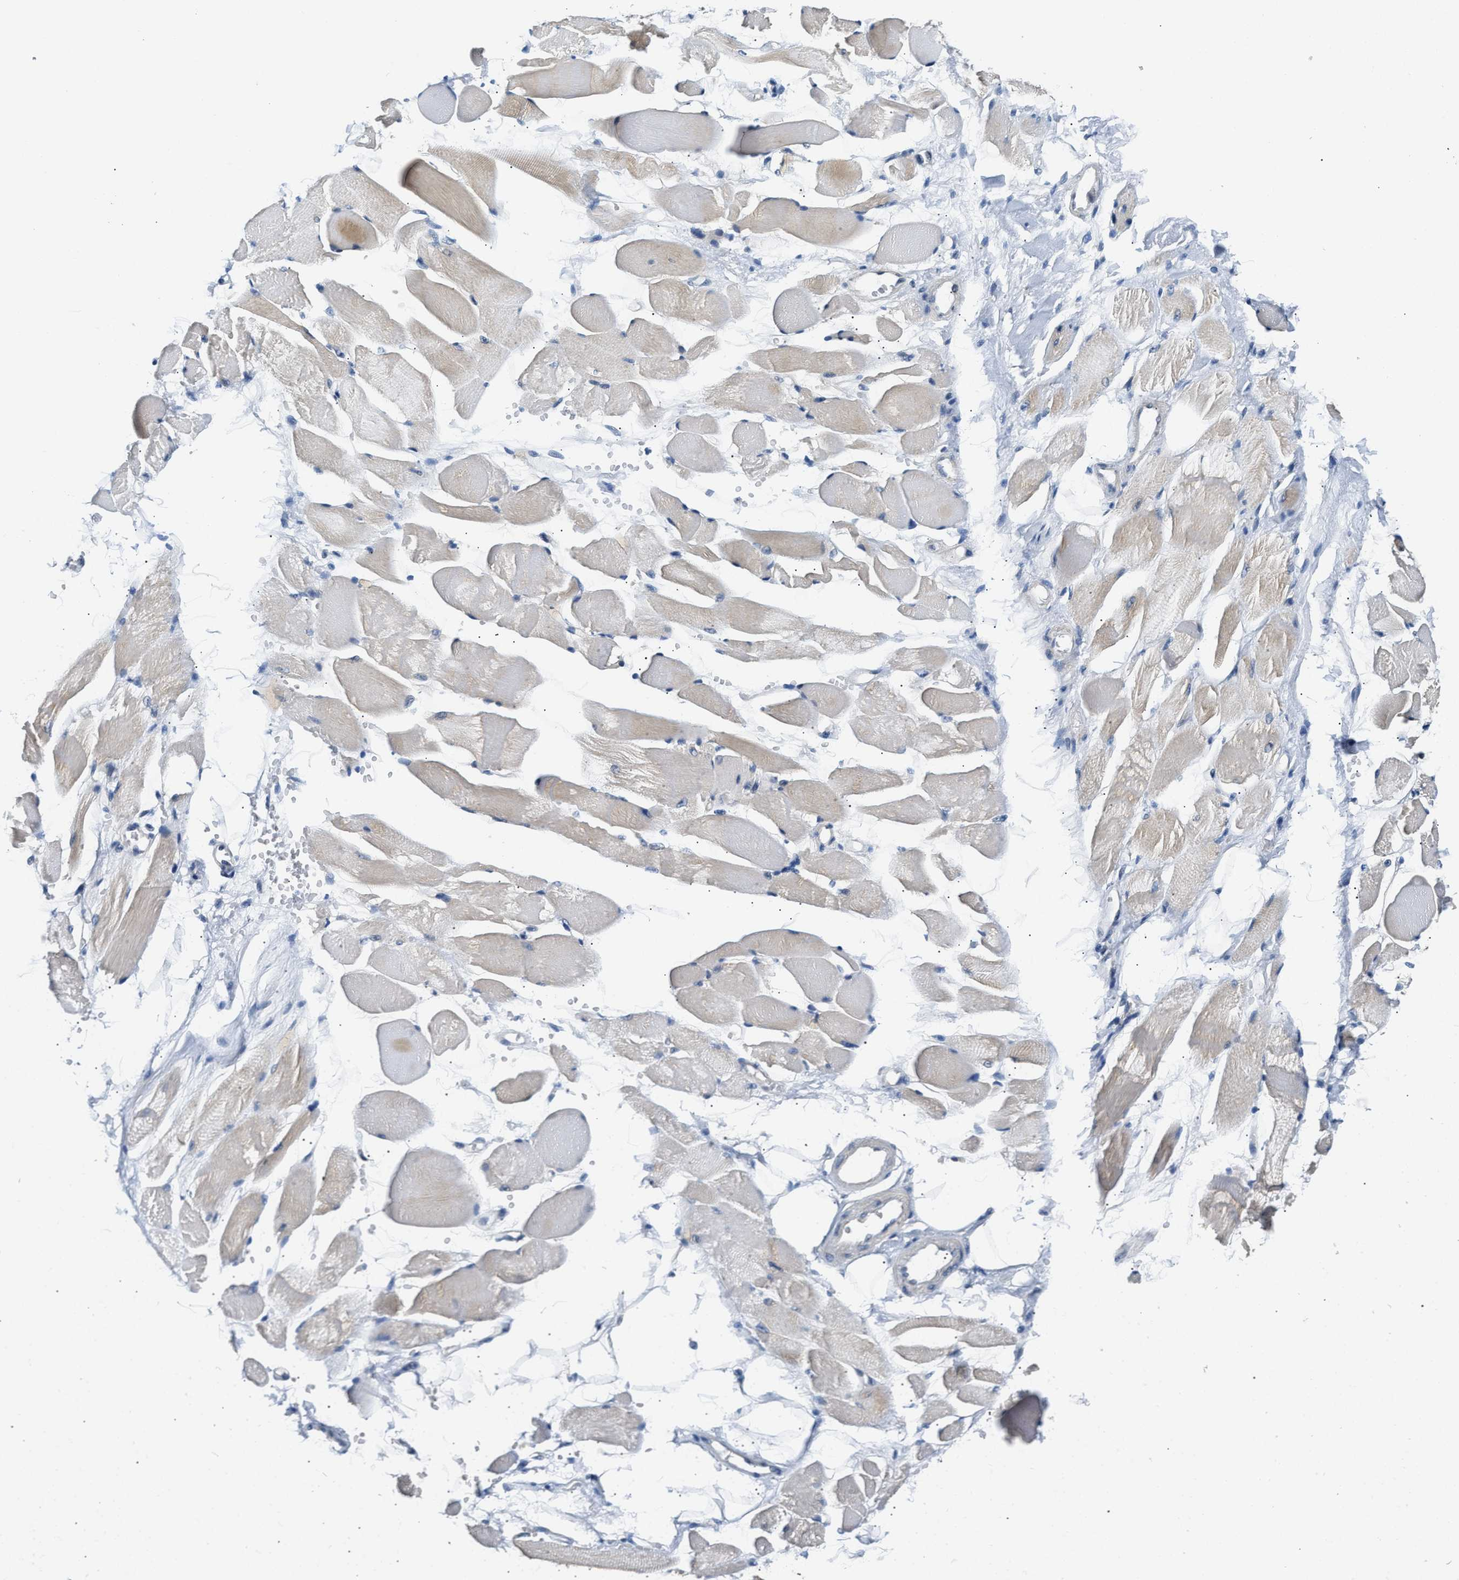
{"staining": {"intensity": "weak", "quantity": ">75%", "location": "cytoplasmic/membranous"}, "tissue": "skeletal muscle", "cell_type": "Myocytes", "image_type": "normal", "snomed": [{"axis": "morphology", "description": "Normal tissue, NOS"}, {"axis": "topography", "description": "Skeletal muscle"}, {"axis": "topography", "description": "Peripheral nerve tissue"}], "caption": "Weak cytoplasmic/membranous protein positivity is present in about >75% of myocytes in skeletal muscle.", "gene": "CLGN", "patient": {"sex": "female", "age": 84}}